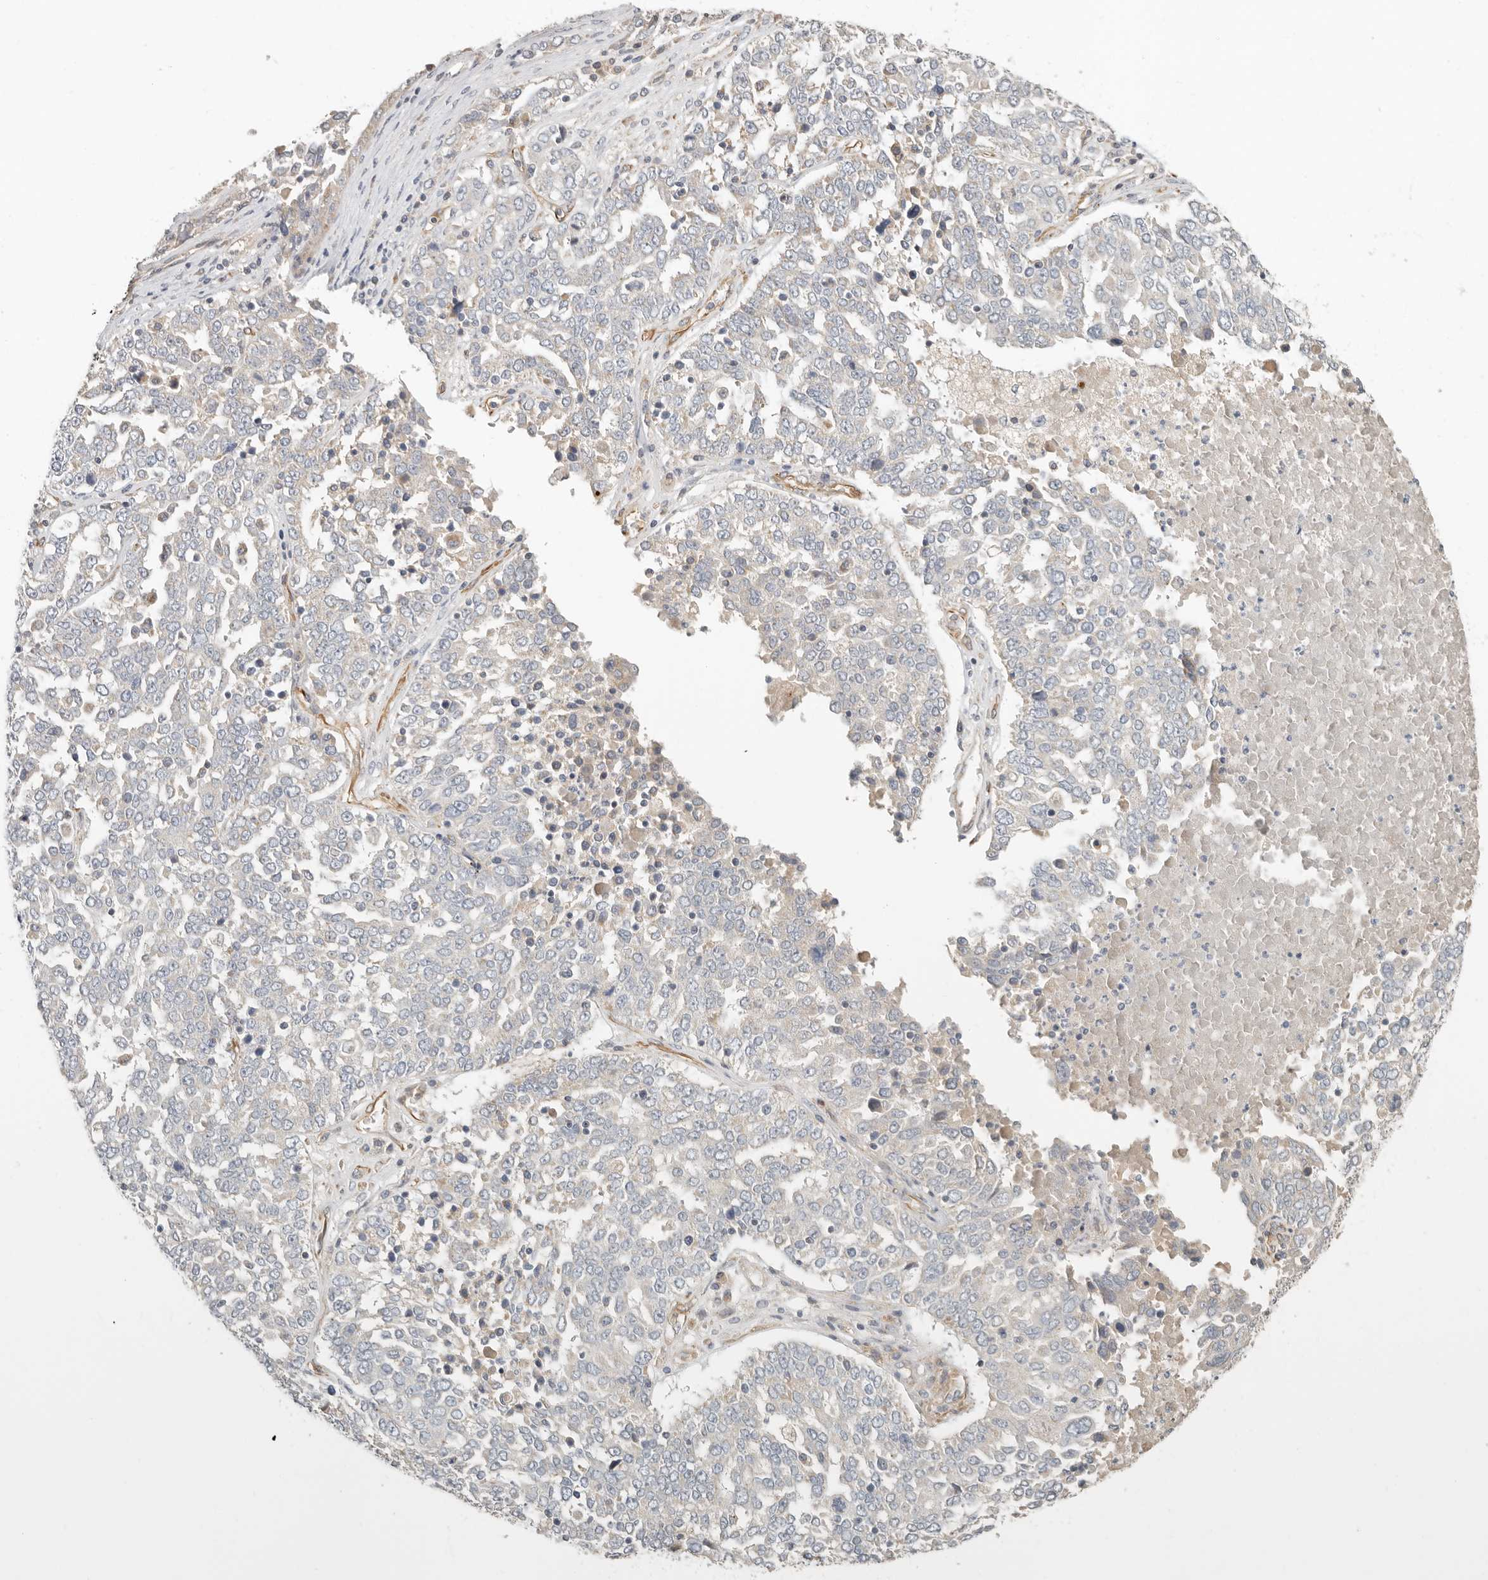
{"staining": {"intensity": "negative", "quantity": "none", "location": "none"}, "tissue": "ovarian cancer", "cell_type": "Tumor cells", "image_type": "cancer", "snomed": [{"axis": "morphology", "description": "Carcinoma, endometroid"}, {"axis": "topography", "description": "Ovary"}], "caption": "Immunohistochemistry (IHC) of human ovarian endometroid carcinoma reveals no staining in tumor cells.", "gene": "SPRING1", "patient": {"sex": "female", "age": 62}}